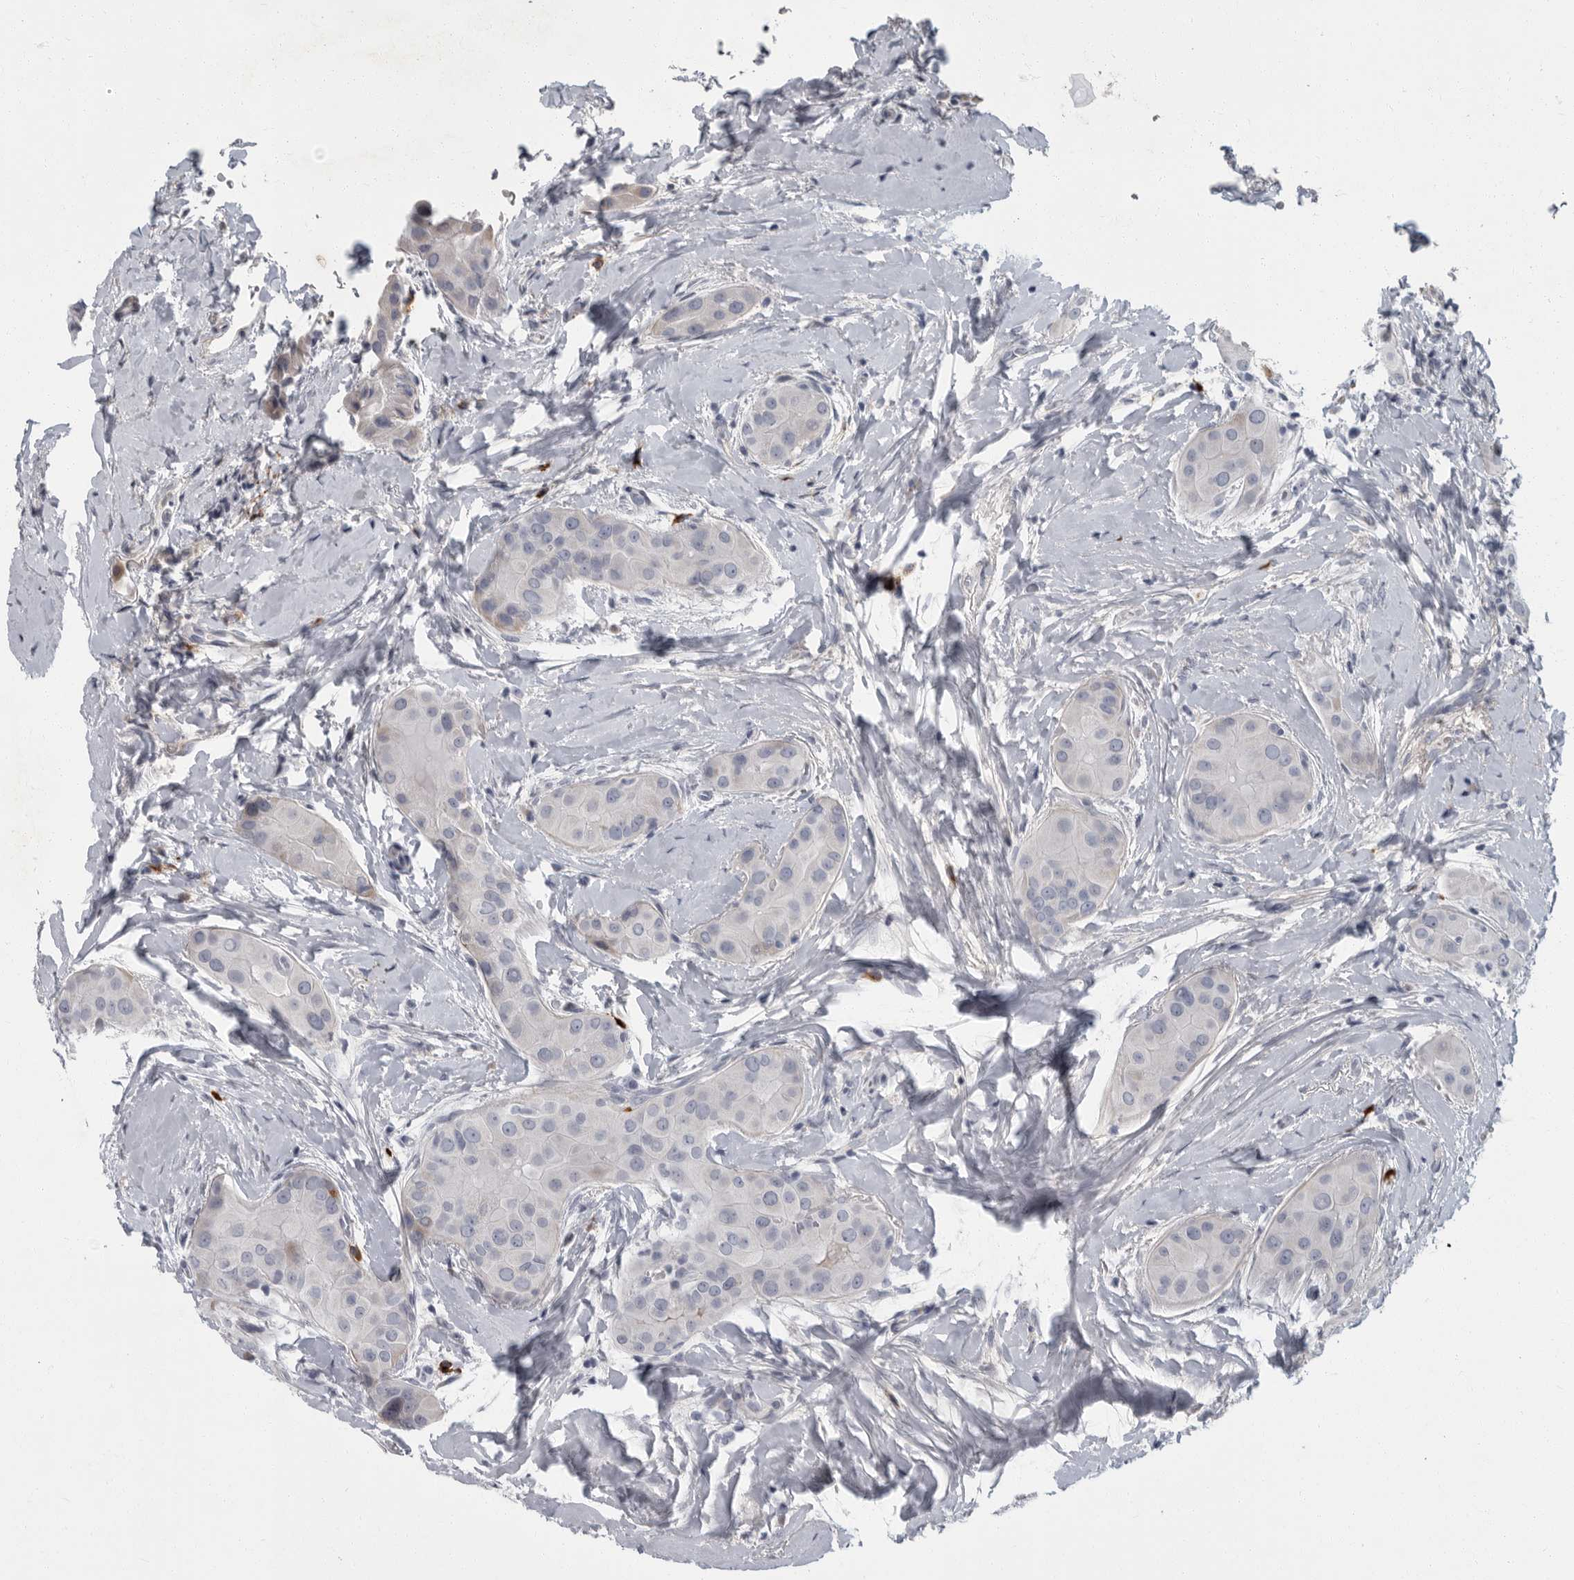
{"staining": {"intensity": "negative", "quantity": "none", "location": "none"}, "tissue": "thyroid cancer", "cell_type": "Tumor cells", "image_type": "cancer", "snomed": [{"axis": "morphology", "description": "Papillary adenocarcinoma, NOS"}, {"axis": "topography", "description": "Thyroid gland"}], "caption": "Tumor cells show no significant staining in thyroid papillary adenocarcinoma.", "gene": "SLC25A39", "patient": {"sex": "male", "age": 33}}